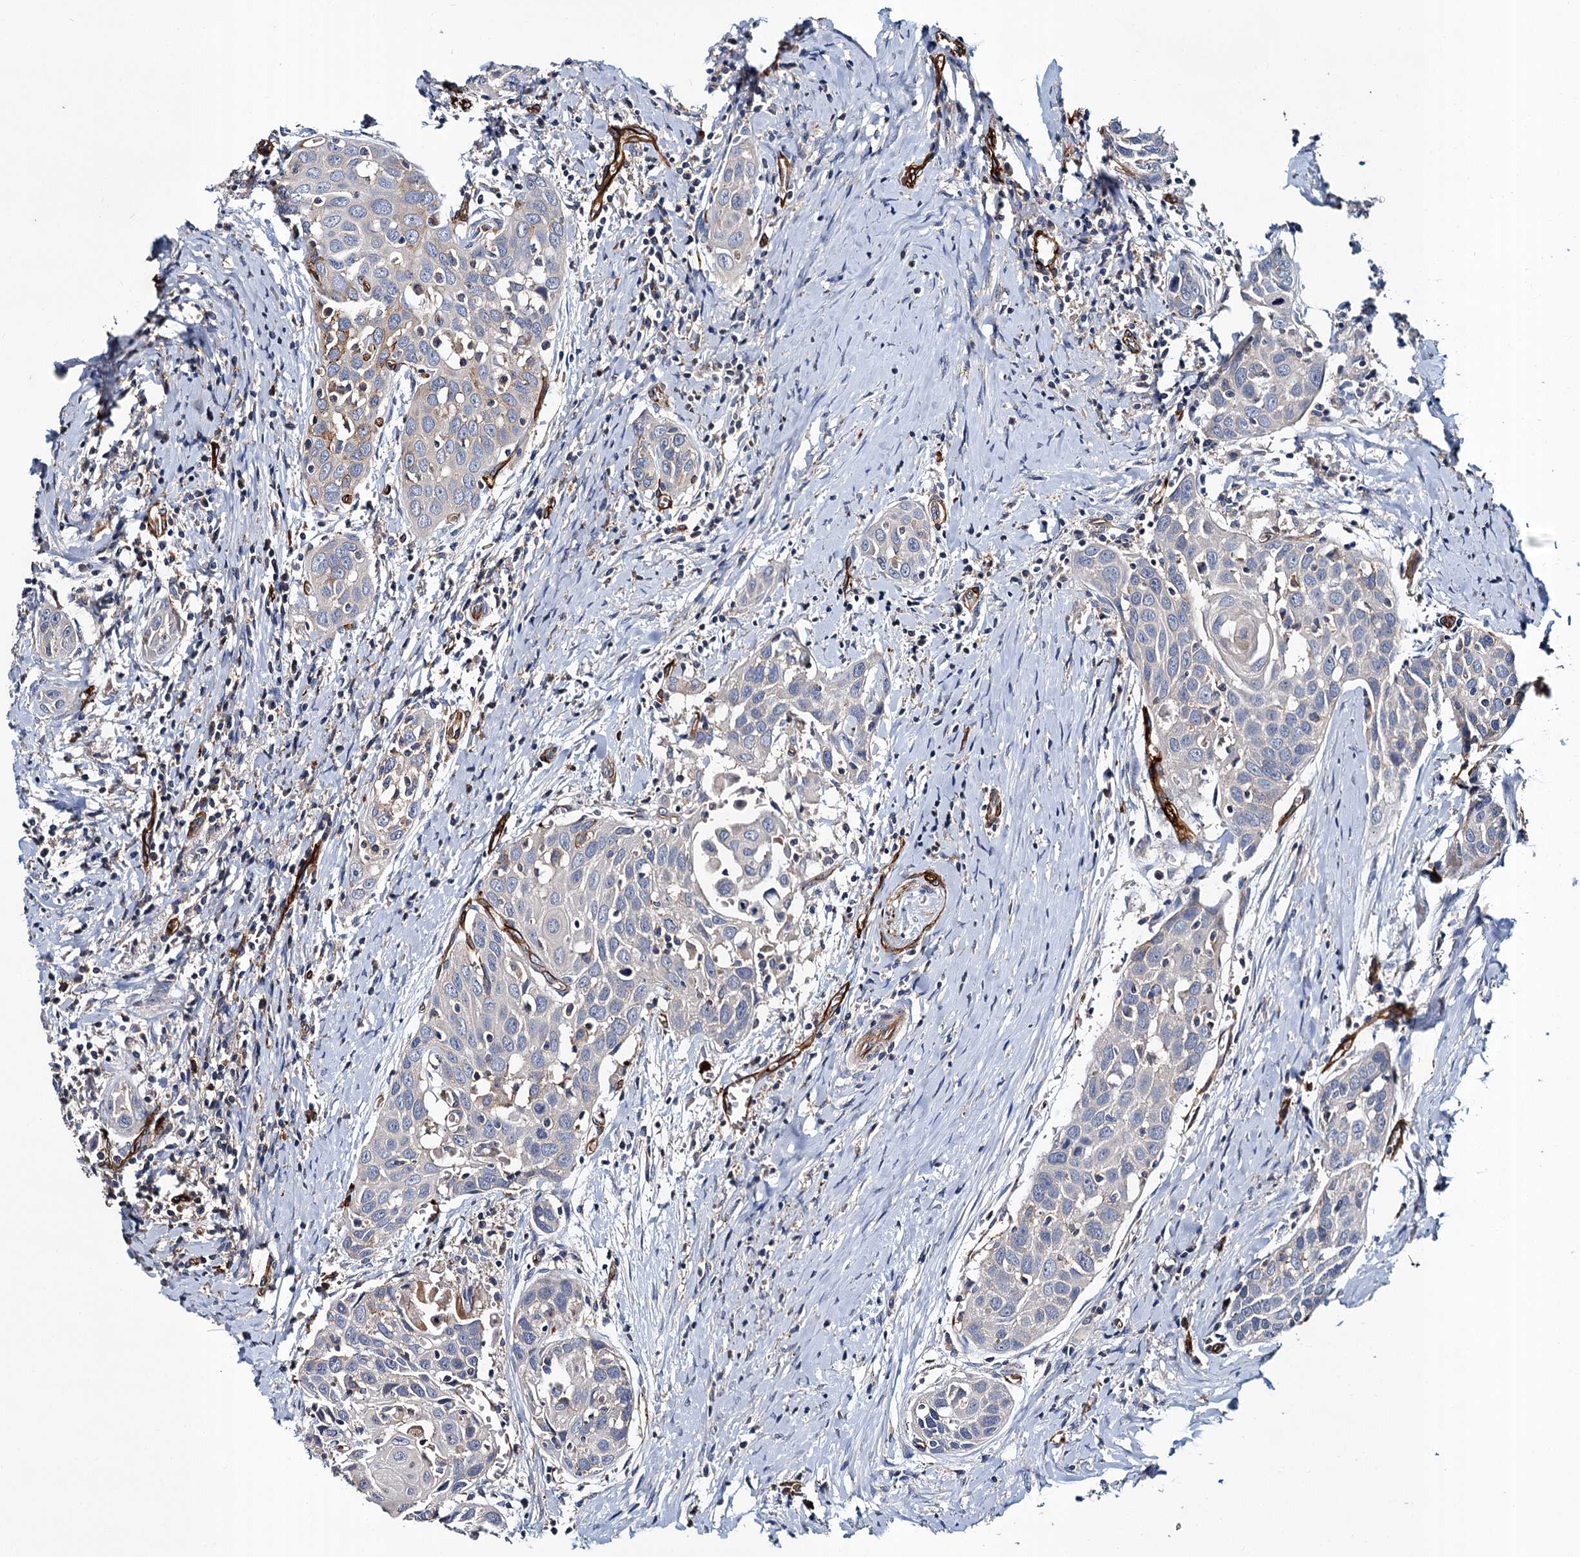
{"staining": {"intensity": "weak", "quantity": "<25%", "location": "cytoplasmic/membranous"}, "tissue": "head and neck cancer", "cell_type": "Tumor cells", "image_type": "cancer", "snomed": [{"axis": "morphology", "description": "Squamous cell carcinoma, NOS"}, {"axis": "topography", "description": "Oral tissue"}, {"axis": "topography", "description": "Head-Neck"}], "caption": "DAB (3,3'-diaminobenzidine) immunohistochemical staining of head and neck cancer shows no significant staining in tumor cells.", "gene": "CACNA1C", "patient": {"sex": "female", "age": 50}}